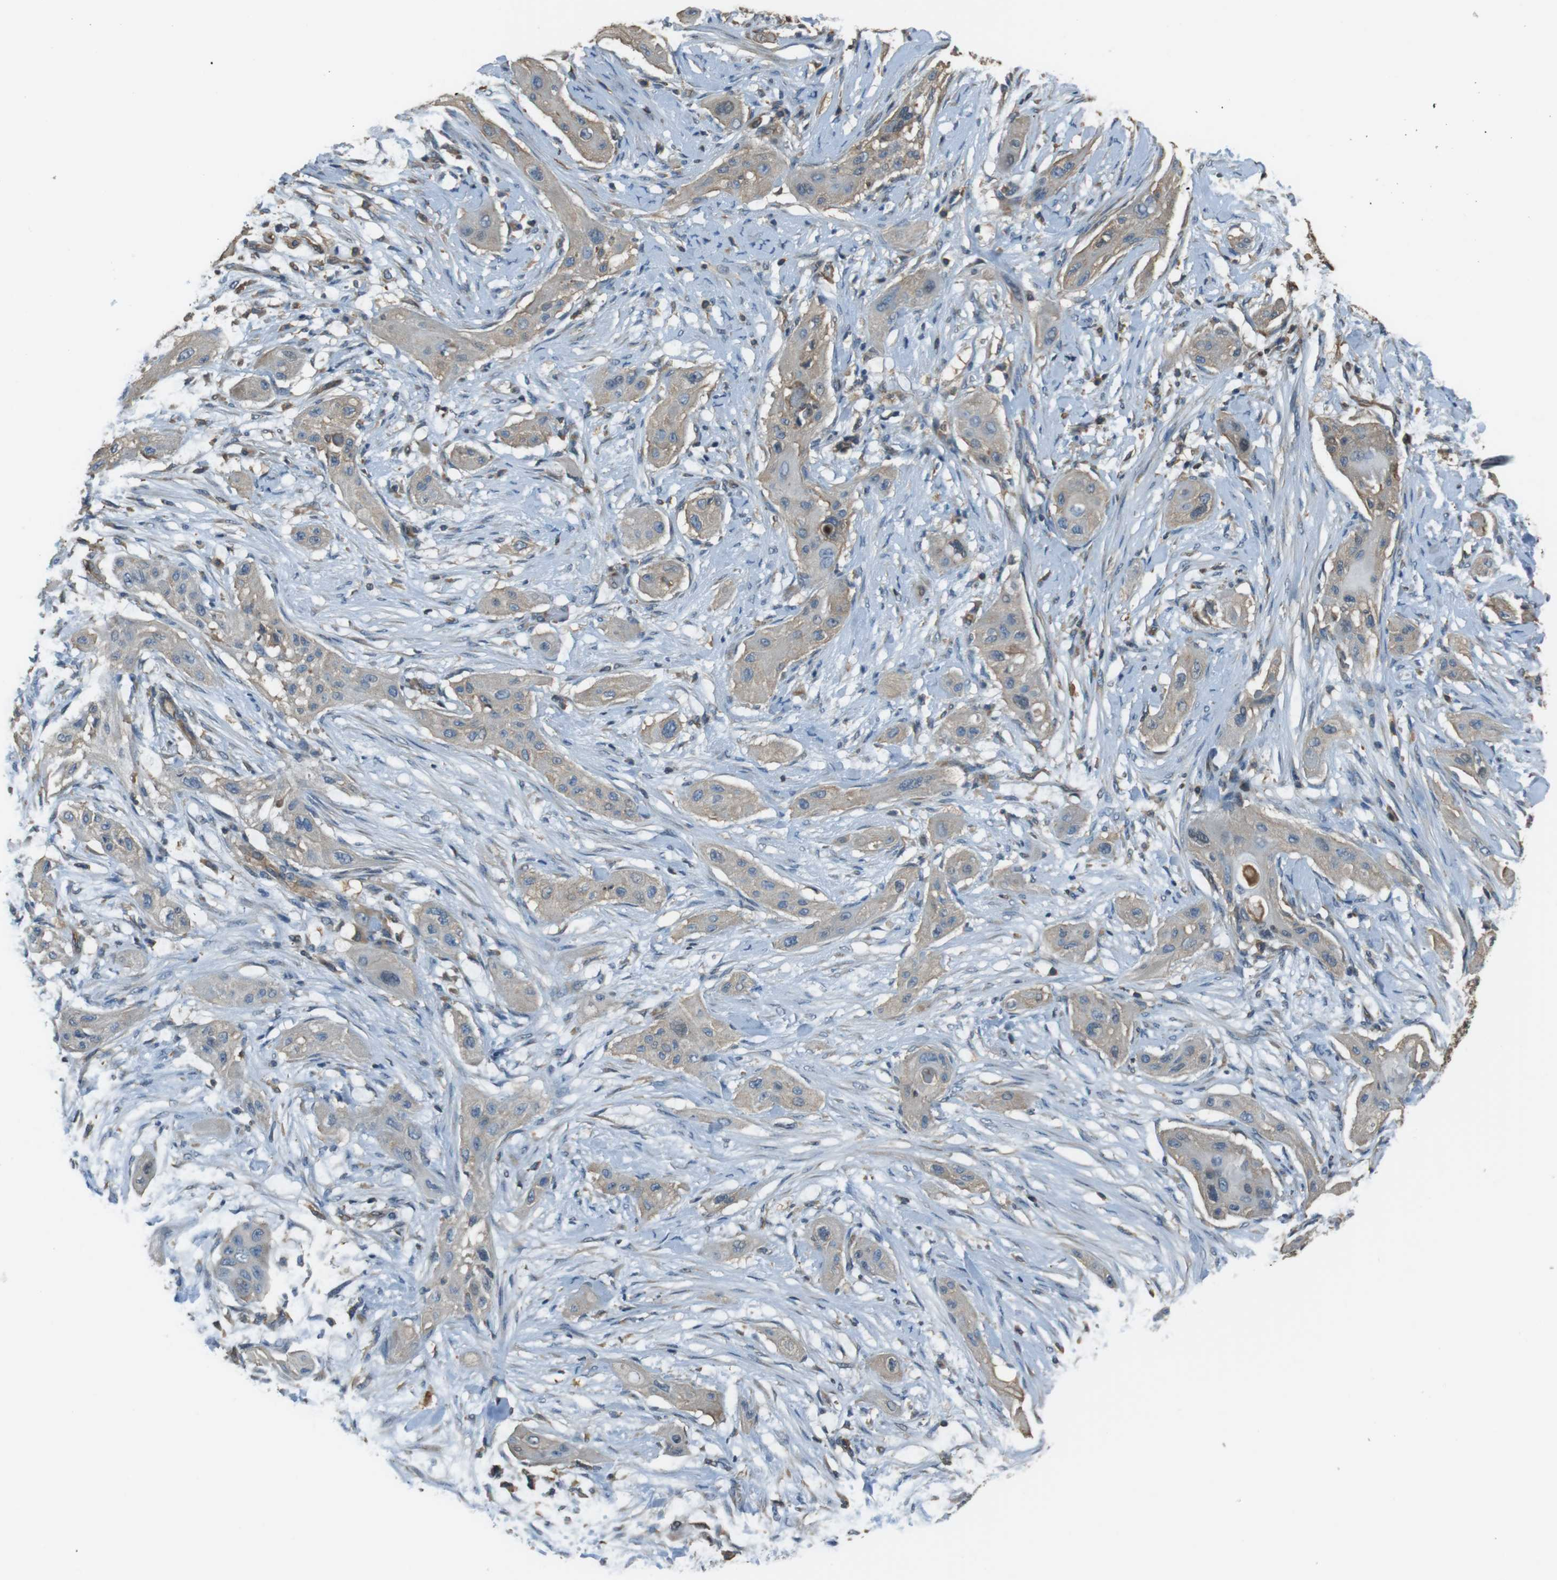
{"staining": {"intensity": "weak", "quantity": ">75%", "location": "cytoplasmic/membranous"}, "tissue": "lung cancer", "cell_type": "Tumor cells", "image_type": "cancer", "snomed": [{"axis": "morphology", "description": "Squamous cell carcinoma, NOS"}, {"axis": "topography", "description": "Lung"}], "caption": "Weak cytoplasmic/membranous expression for a protein is seen in about >75% of tumor cells of lung cancer using immunohistochemistry (IHC).", "gene": "FCAR", "patient": {"sex": "female", "age": 47}}